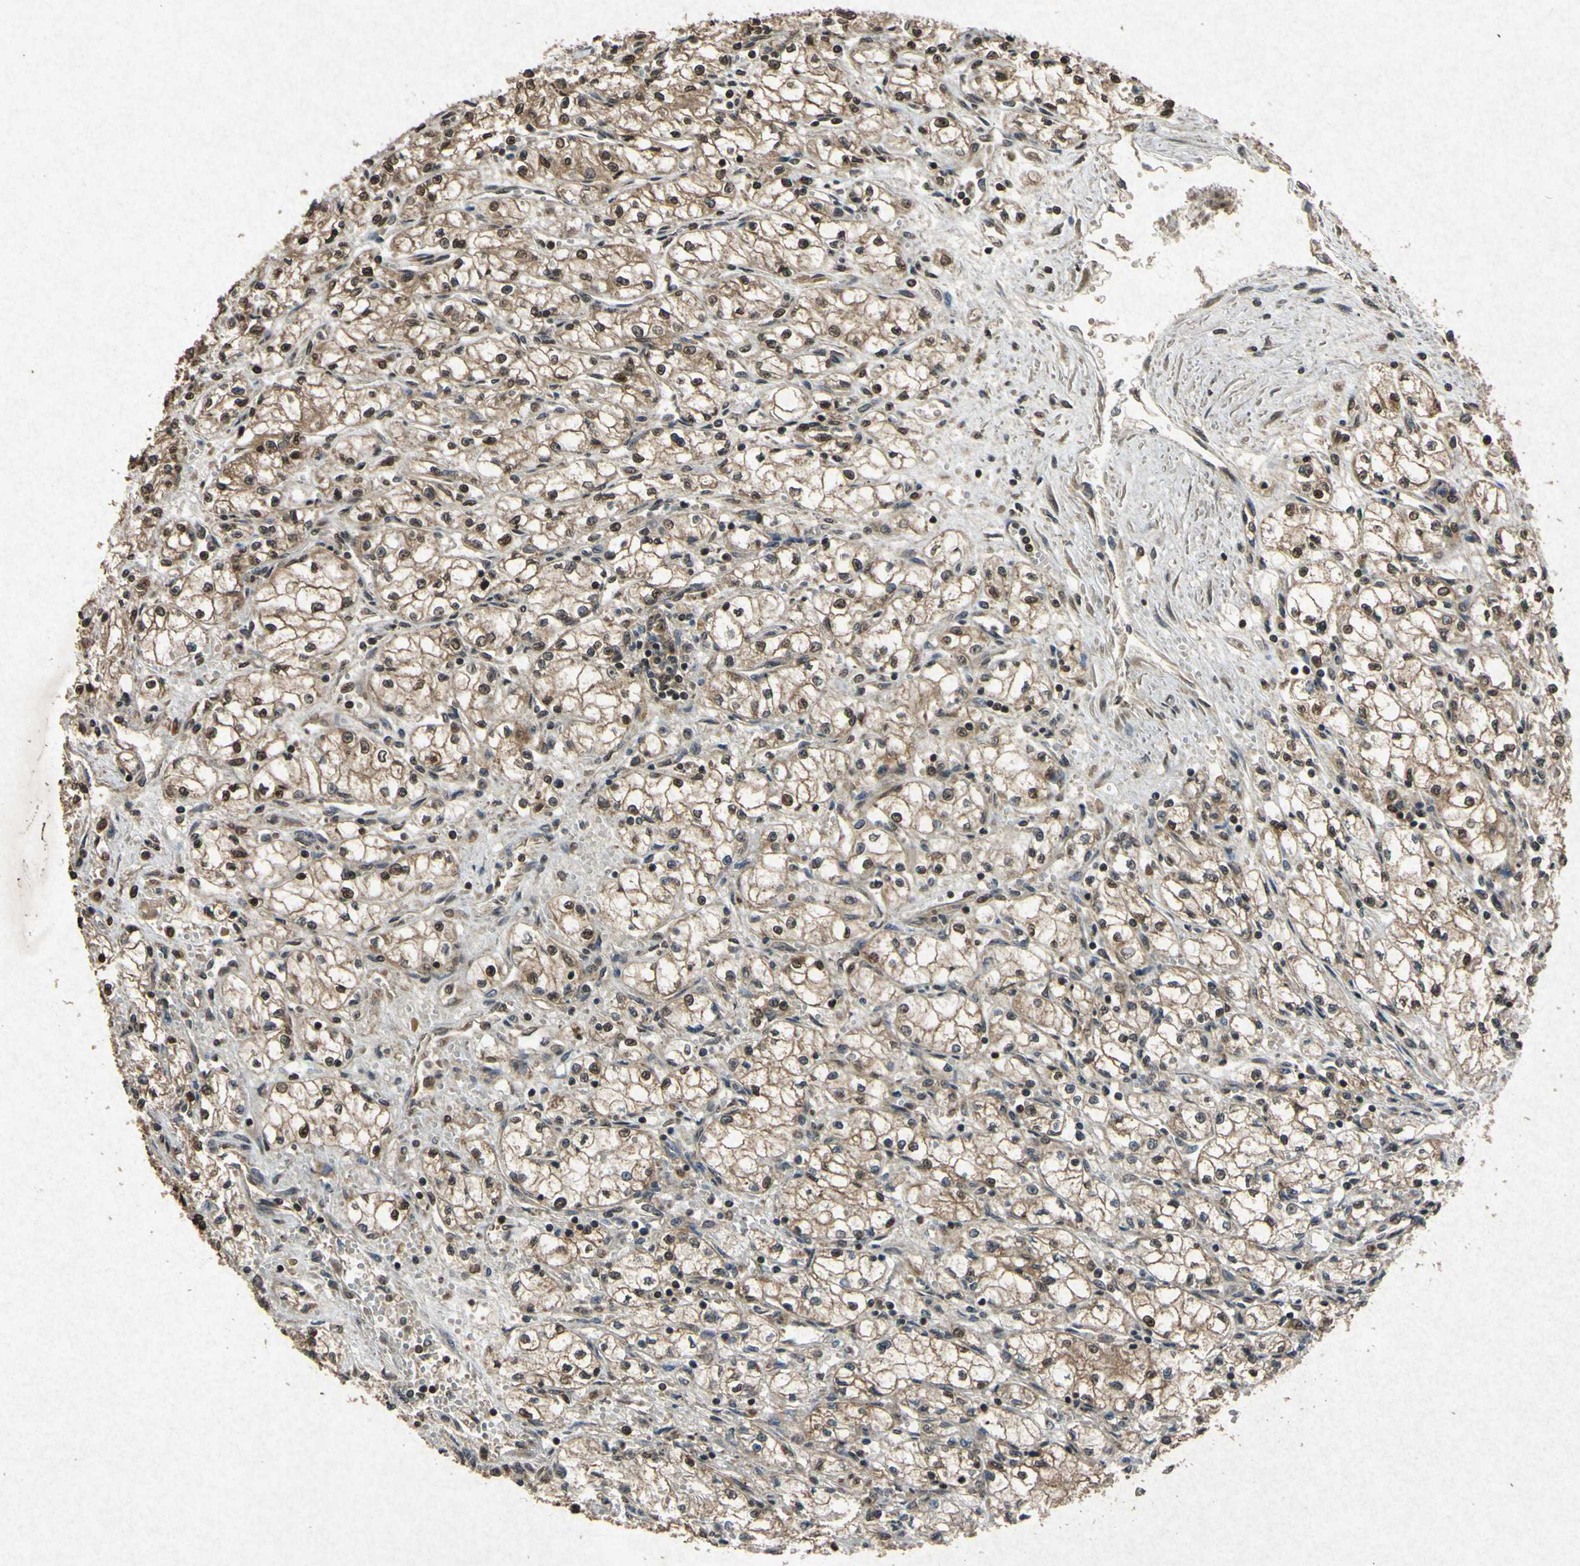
{"staining": {"intensity": "moderate", "quantity": ">75%", "location": "cytoplasmic/membranous,nuclear"}, "tissue": "renal cancer", "cell_type": "Tumor cells", "image_type": "cancer", "snomed": [{"axis": "morphology", "description": "Normal tissue, NOS"}, {"axis": "morphology", "description": "Adenocarcinoma, NOS"}, {"axis": "topography", "description": "Kidney"}], "caption": "Immunohistochemistry (IHC) image of renal adenocarcinoma stained for a protein (brown), which displays medium levels of moderate cytoplasmic/membranous and nuclear positivity in approximately >75% of tumor cells.", "gene": "ATP6V1H", "patient": {"sex": "male", "age": 59}}